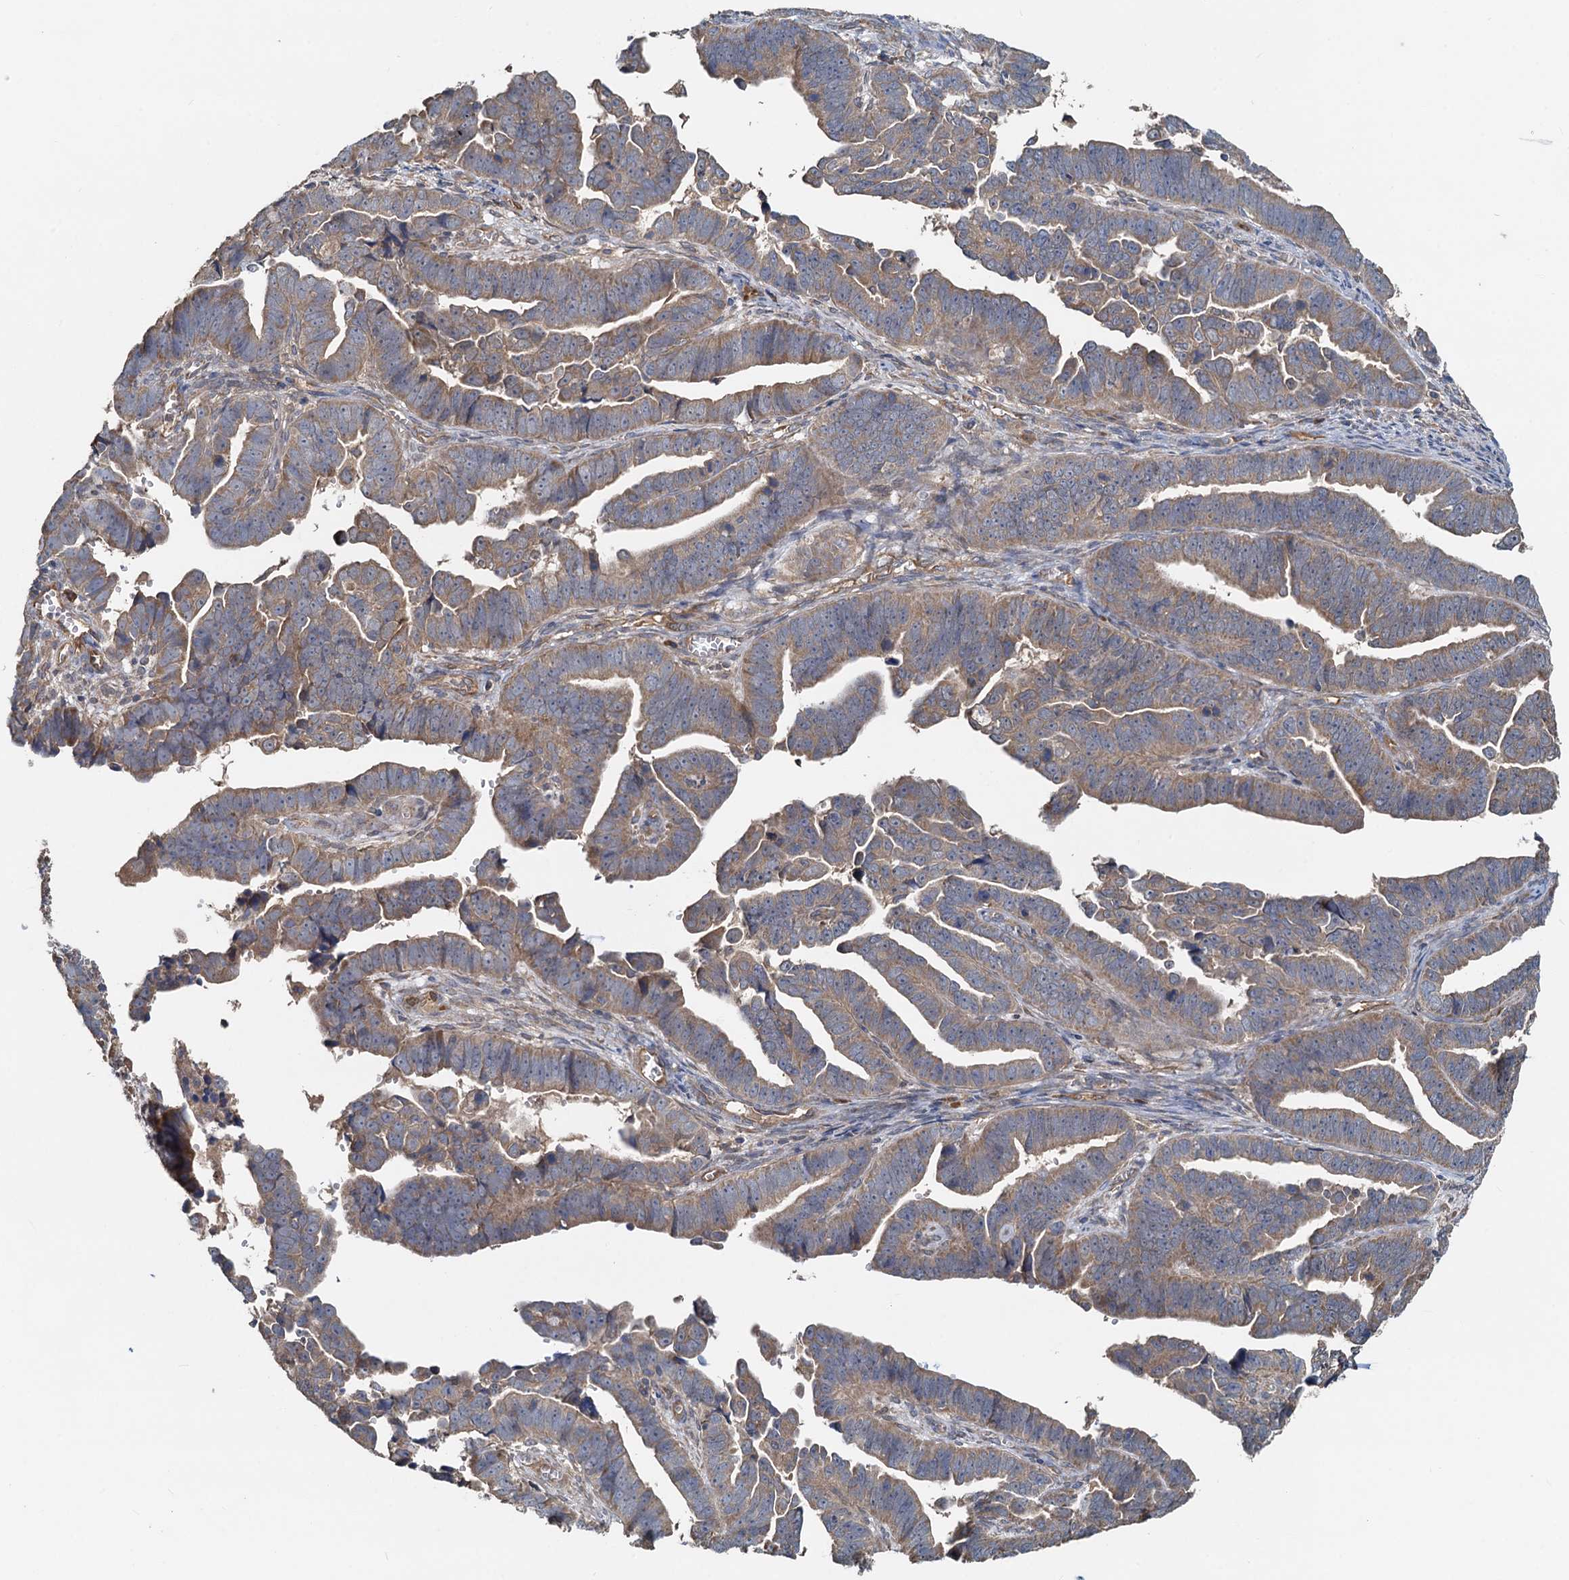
{"staining": {"intensity": "moderate", "quantity": ">75%", "location": "cytoplasmic/membranous"}, "tissue": "endometrial cancer", "cell_type": "Tumor cells", "image_type": "cancer", "snomed": [{"axis": "morphology", "description": "Adenocarcinoma, NOS"}, {"axis": "topography", "description": "Endometrium"}], "caption": "Endometrial cancer stained with a brown dye reveals moderate cytoplasmic/membranous positive staining in about >75% of tumor cells.", "gene": "HYI", "patient": {"sex": "female", "age": 75}}